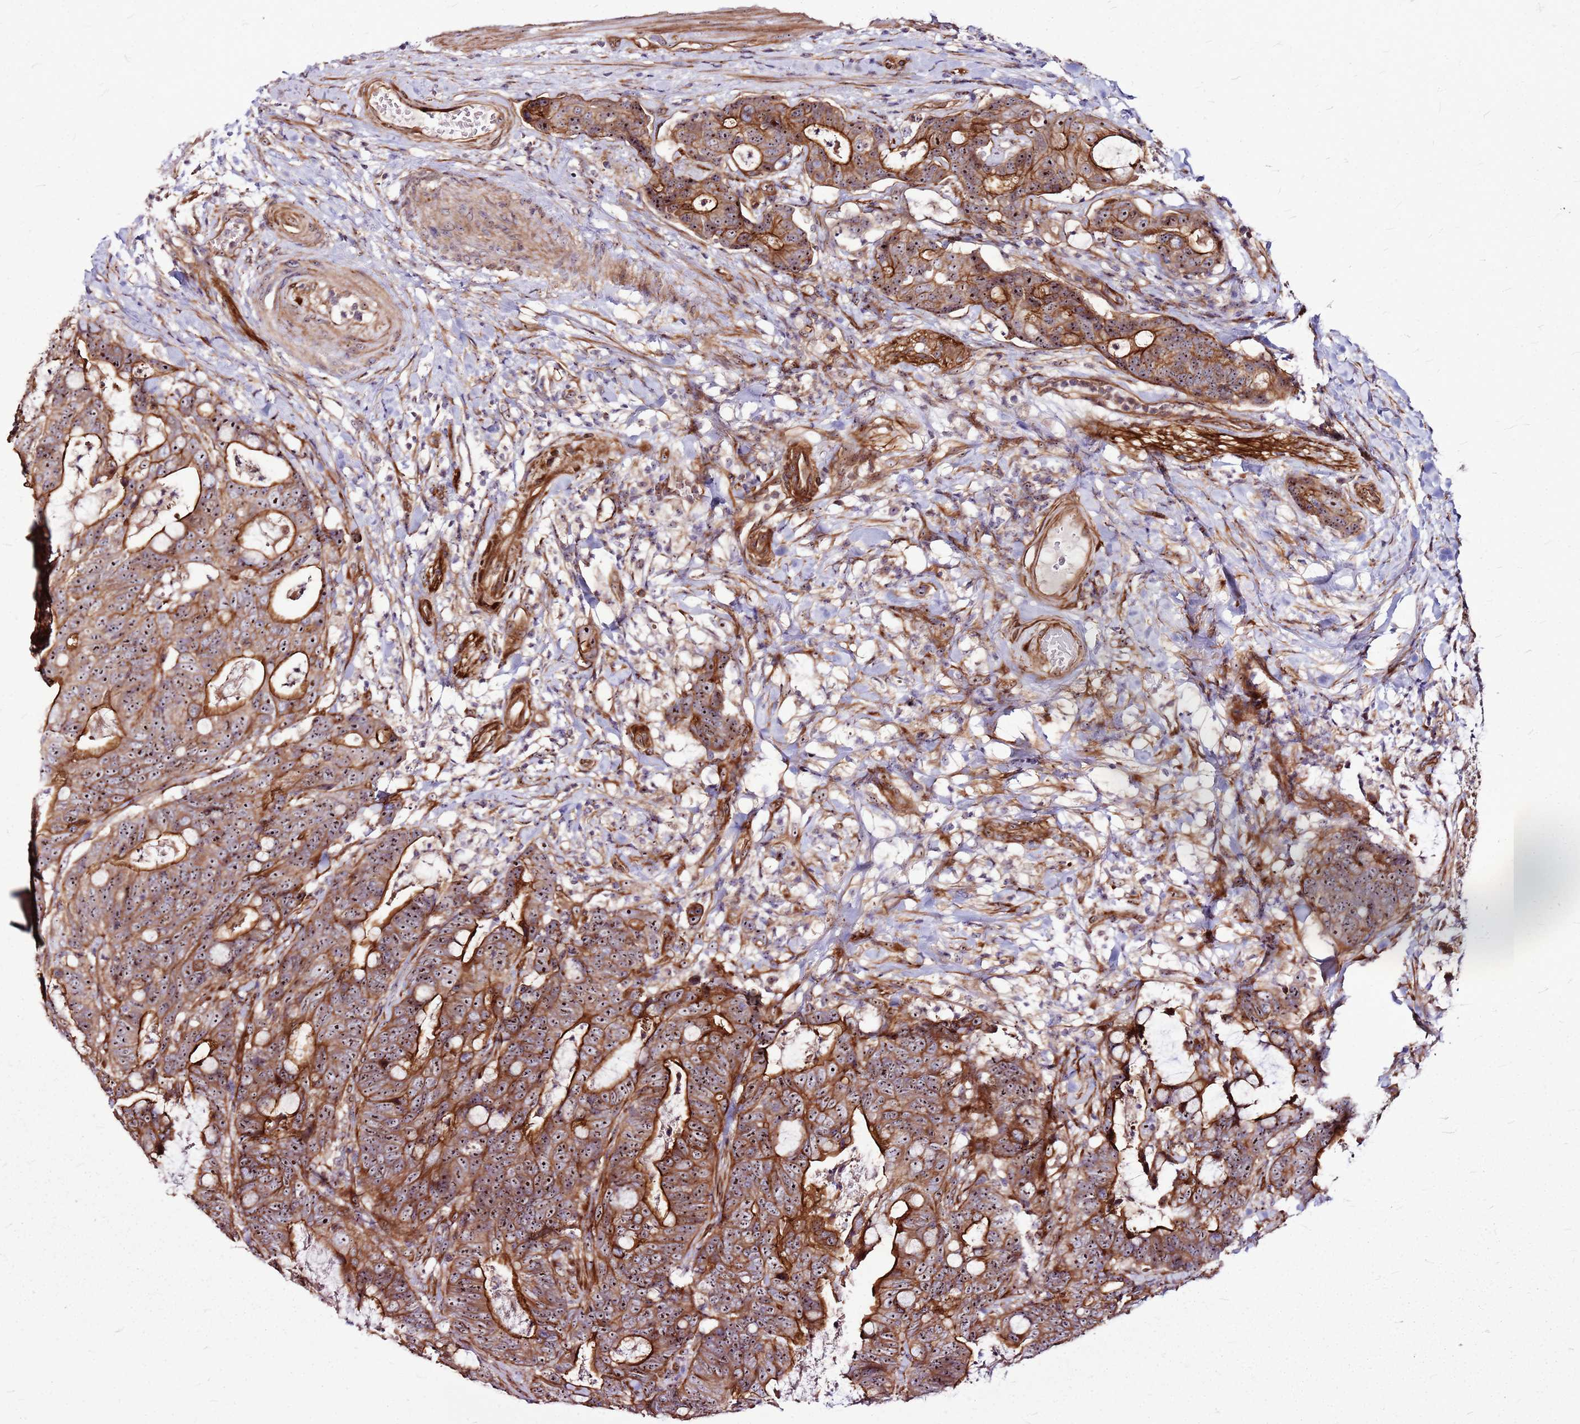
{"staining": {"intensity": "strong", "quantity": ">75%", "location": "cytoplasmic/membranous,nuclear"}, "tissue": "colorectal cancer", "cell_type": "Tumor cells", "image_type": "cancer", "snomed": [{"axis": "morphology", "description": "Adenocarcinoma, NOS"}, {"axis": "topography", "description": "Colon"}], "caption": "An immunohistochemistry image of neoplastic tissue is shown. Protein staining in brown labels strong cytoplasmic/membranous and nuclear positivity in colorectal cancer within tumor cells.", "gene": "TOPAZ1", "patient": {"sex": "female", "age": 82}}